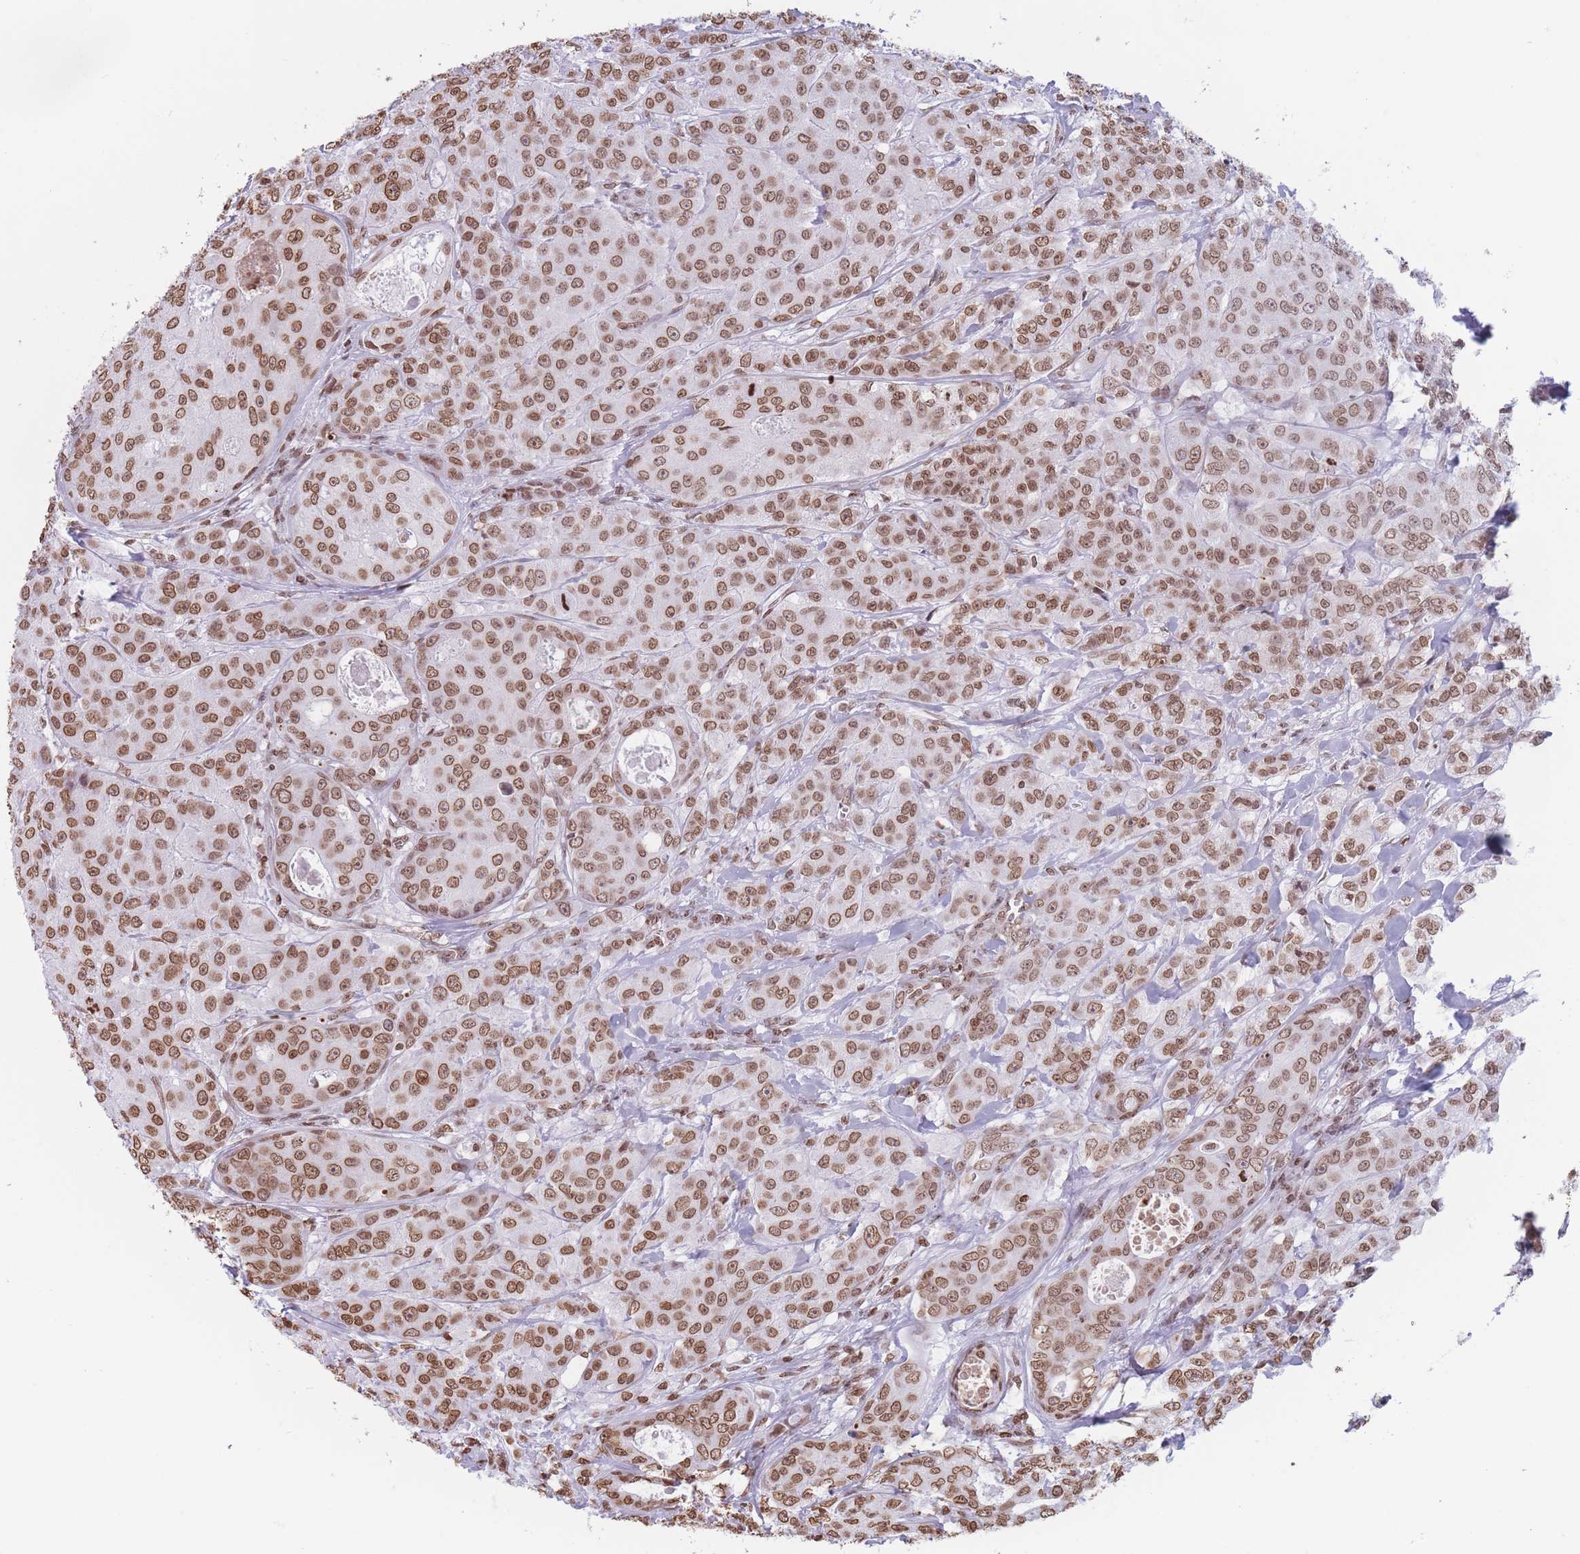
{"staining": {"intensity": "moderate", "quantity": ">75%", "location": "nuclear"}, "tissue": "breast cancer", "cell_type": "Tumor cells", "image_type": "cancer", "snomed": [{"axis": "morphology", "description": "Duct carcinoma"}, {"axis": "topography", "description": "Breast"}], "caption": "This histopathology image exhibits immunohistochemistry staining of intraductal carcinoma (breast), with medium moderate nuclear expression in about >75% of tumor cells.", "gene": "RYK", "patient": {"sex": "female", "age": 43}}